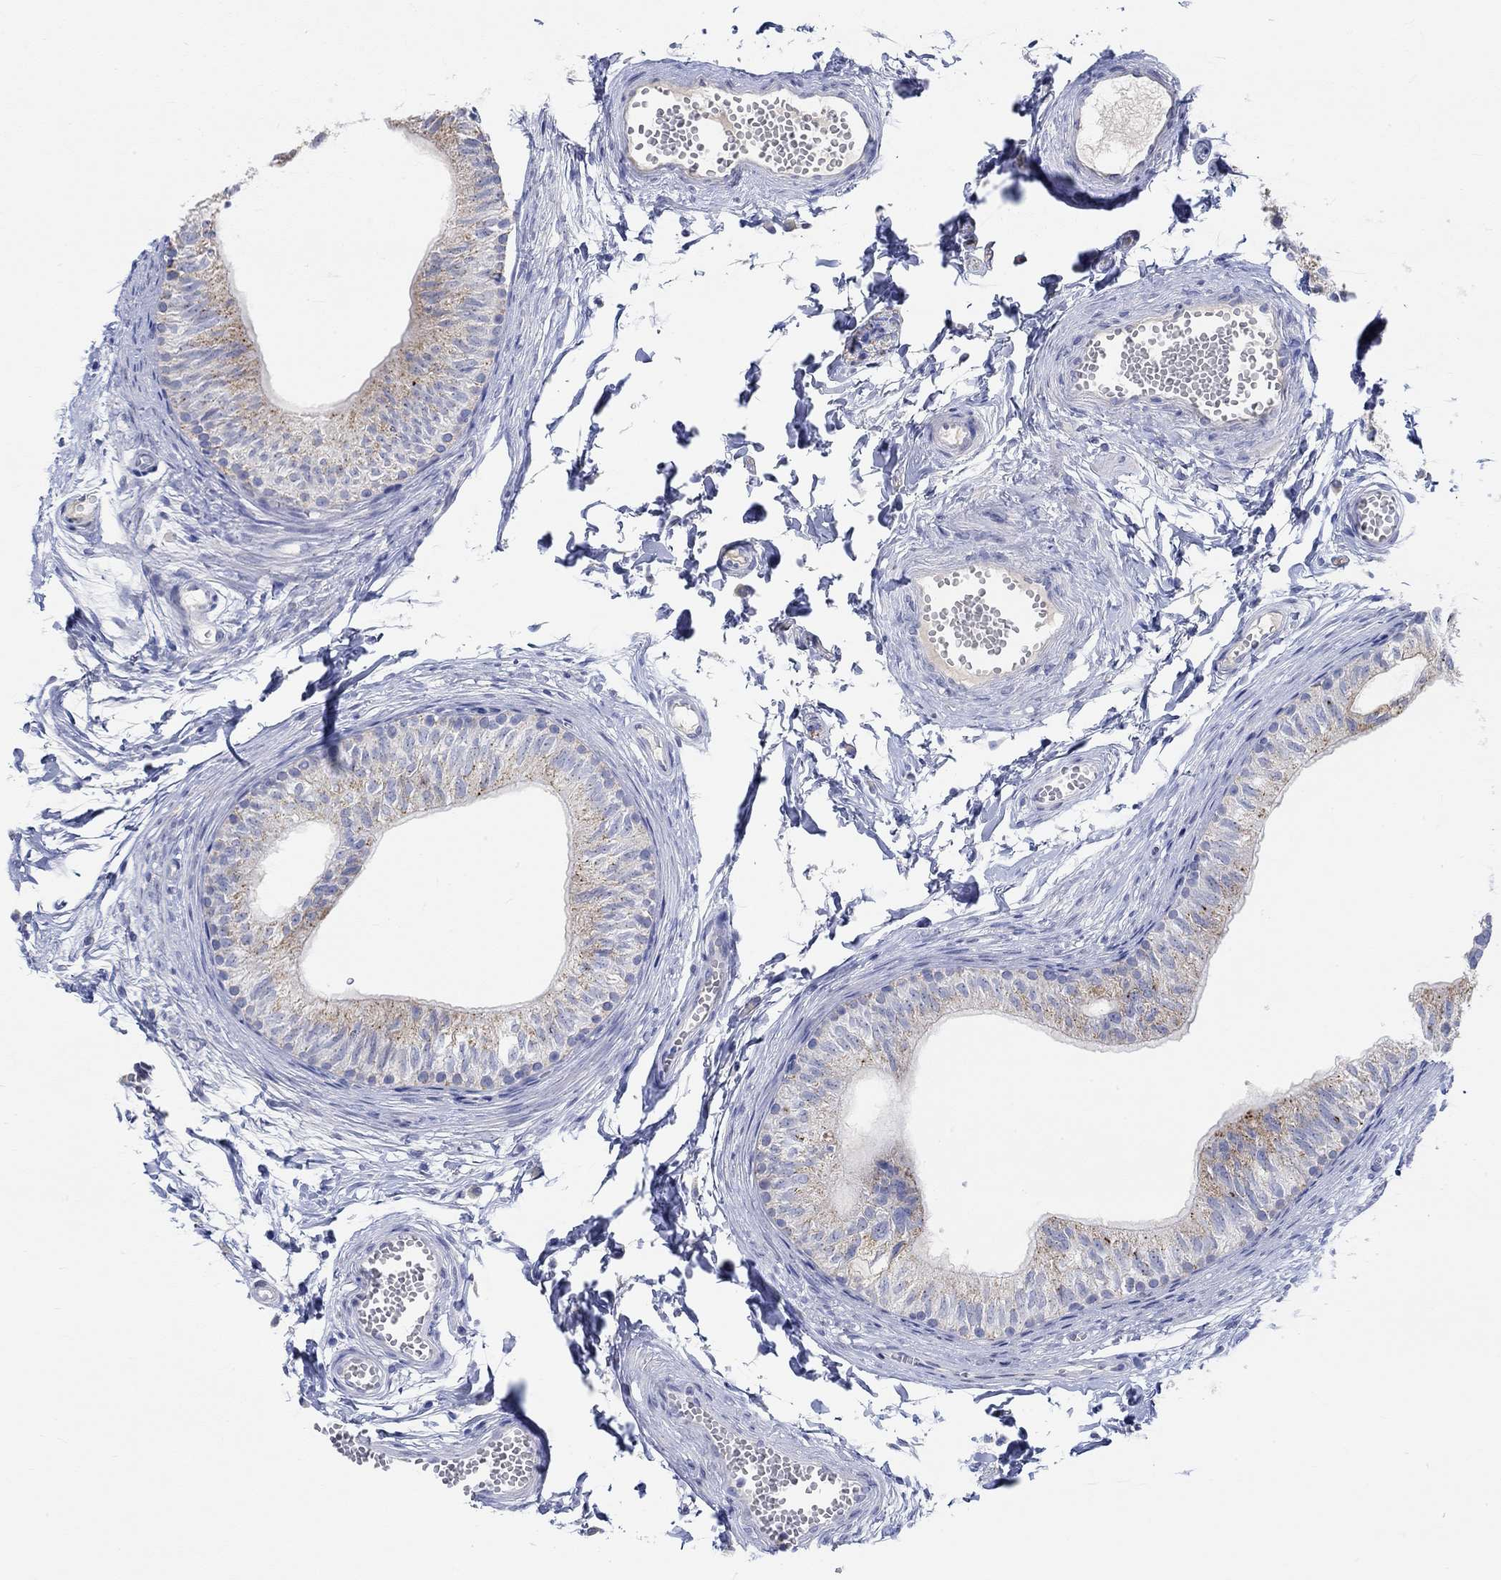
{"staining": {"intensity": "weak", "quantity": "<25%", "location": "cytoplasmic/membranous"}, "tissue": "epididymis", "cell_type": "Glandular cells", "image_type": "normal", "snomed": [{"axis": "morphology", "description": "Normal tissue, NOS"}, {"axis": "topography", "description": "Epididymis"}], "caption": "IHC image of normal human epididymis stained for a protein (brown), which demonstrates no staining in glandular cells.", "gene": "NAV3", "patient": {"sex": "male", "age": 22}}